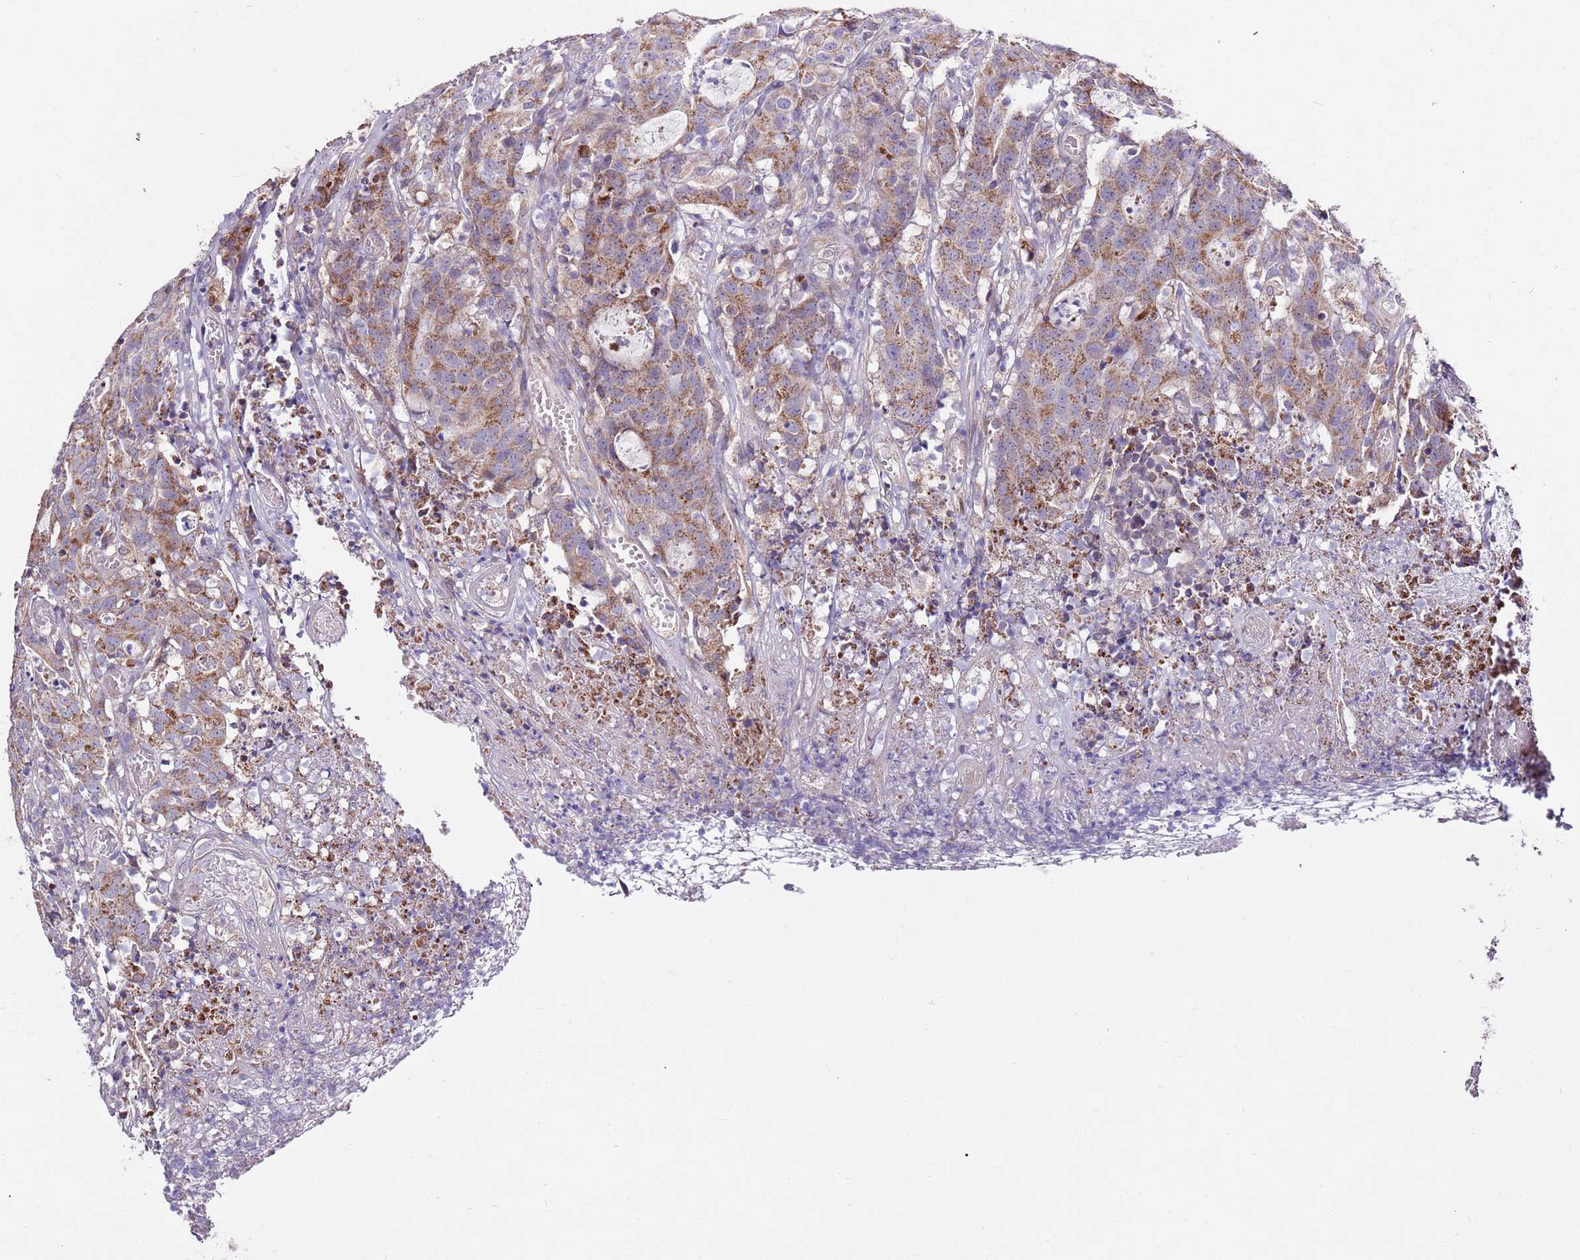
{"staining": {"intensity": "moderate", "quantity": ">75%", "location": "cytoplasmic/membranous"}, "tissue": "colorectal cancer", "cell_type": "Tumor cells", "image_type": "cancer", "snomed": [{"axis": "morphology", "description": "Adenocarcinoma, NOS"}, {"axis": "topography", "description": "Colon"}], "caption": "DAB immunohistochemical staining of human colorectal cancer (adenocarcinoma) exhibits moderate cytoplasmic/membranous protein expression in about >75% of tumor cells.", "gene": "SMG1", "patient": {"sex": "male", "age": 83}}